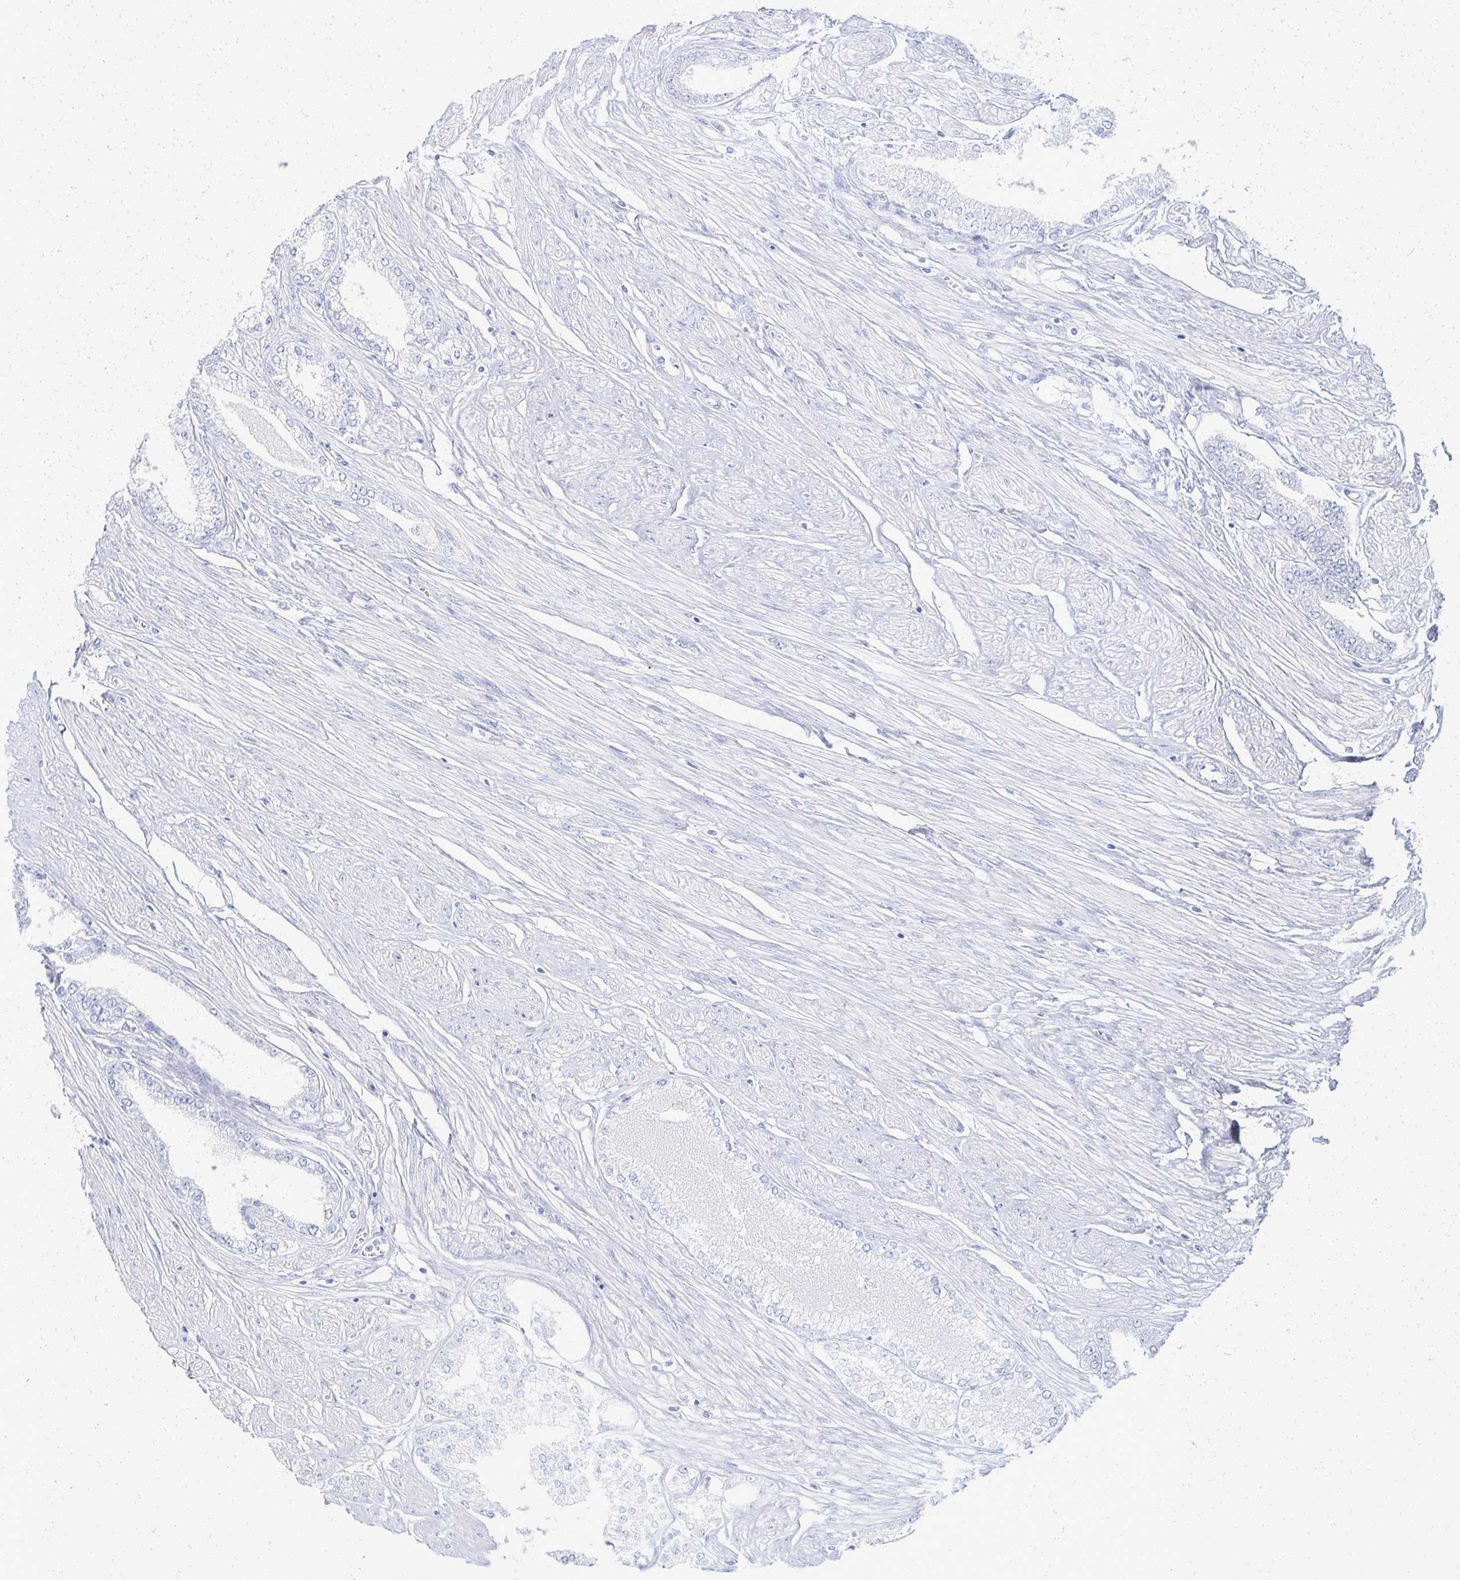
{"staining": {"intensity": "negative", "quantity": "none", "location": "none"}, "tissue": "prostate cancer", "cell_type": "Tumor cells", "image_type": "cancer", "snomed": [{"axis": "morphology", "description": "Adenocarcinoma, Low grade"}, {"axis": "topography", "description": "Prostate"}], "caption": "A histopathology image of human prostate low-grade adenocarcinoma is negative for staining in tumor cells. (DAB immunohistochemistry, high magnification).", "gene": "PRR20A", "patient": {"sex": "male", "age": 55}}